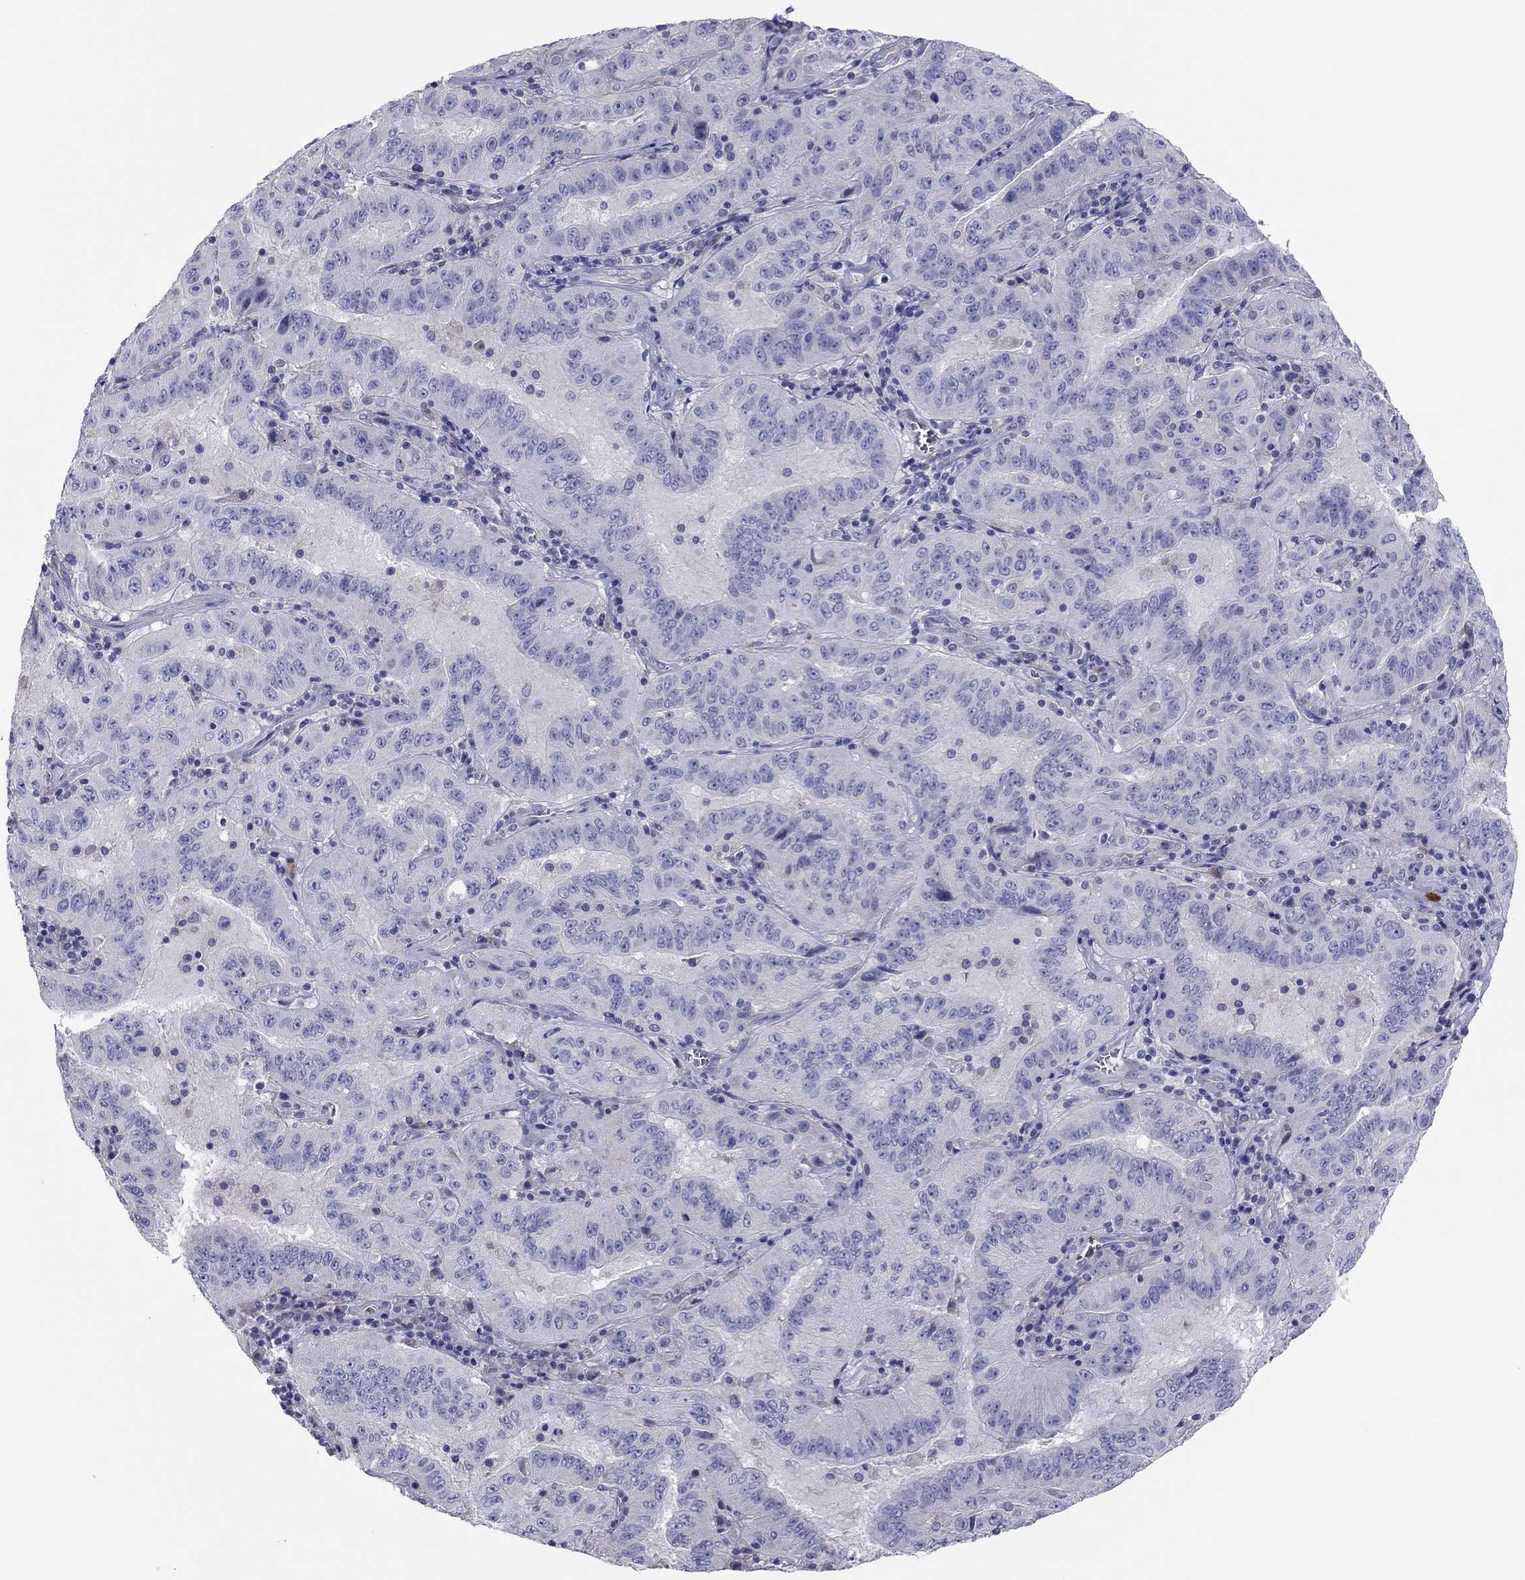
{"staining": {"intensity": "negative", "quantity": "none", "location": "none"}, "tissue": "pancreatic cancer", "cell_type": "Tumor cells", "image_type": "cancer", "snomed": [{"axis": "morphology", "description": "Adenocarcinoma, NOS"}, {"axis": "topography", "description": "Pancreas"}], "caption": "A photomicrograph of pancreatic adenocarcinoma stained for a protein shows no brown staining in tumor cells.", "gene": "GRK7", "patient": {"sex": "male", "age": 63}}